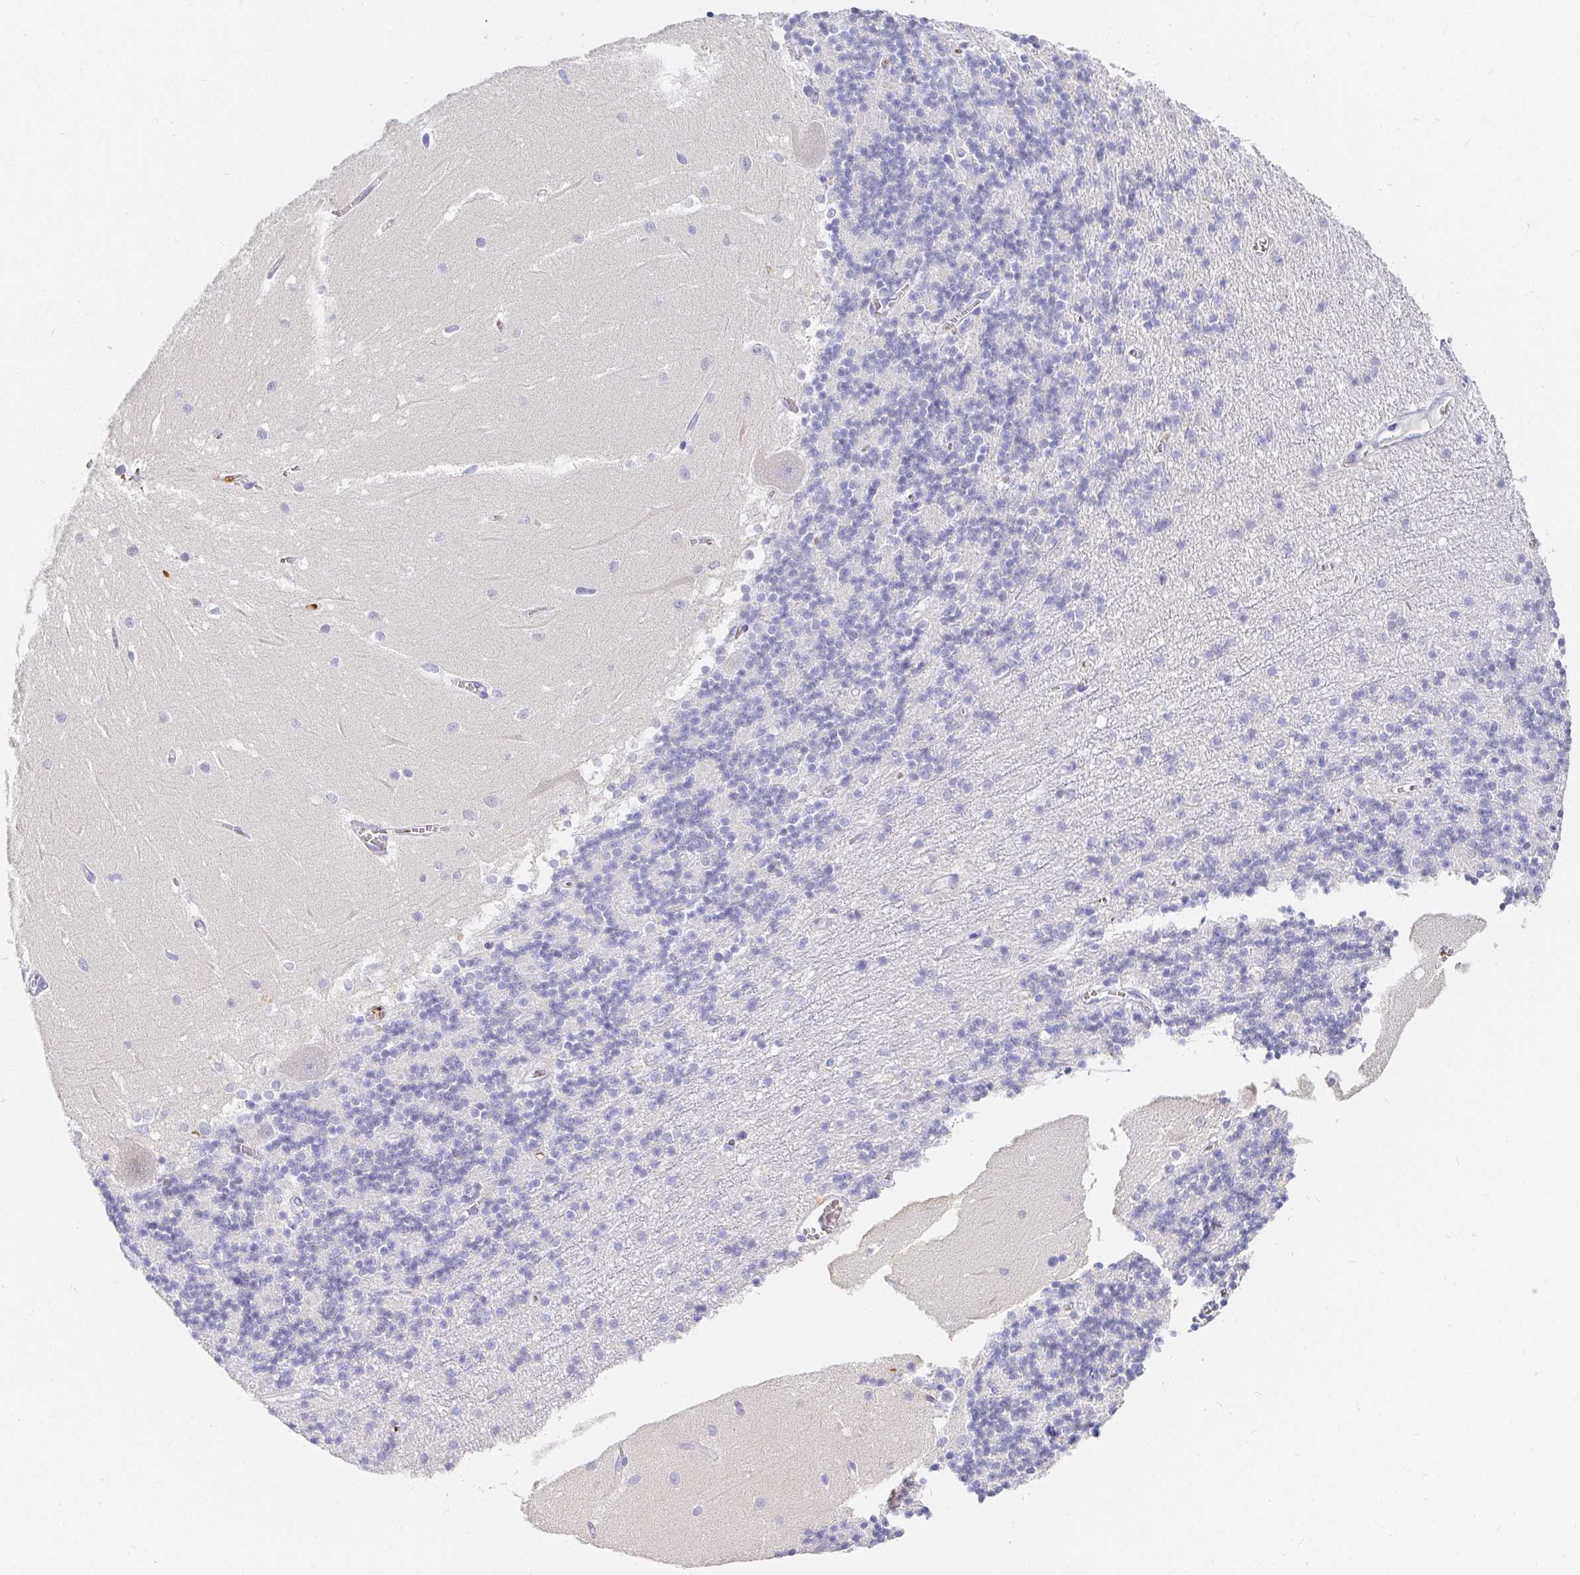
{"staining": {"intensity": "negative", "quantity": "none", "location": "none"}, "tissue": "cerebellum", "cell_type": "Cells in granular layer", "image_type": "normal", "snomed": [{"axis": "morphology", "description": "Normal tissue, NOS"}, {"axis": "topography", "description": "Cerebellum"}], "caption": "Cells in granular layer are negative for protein expression in unremarkable human cerebellum. Brightfield microscopy of IHC stained with DAB (3,3'-diaminobenzidine) (brown) and hematoxylin (blue), captured at high magnification.", "gene": "FGF21", "patient": {"sex": "male", "age": 54}}